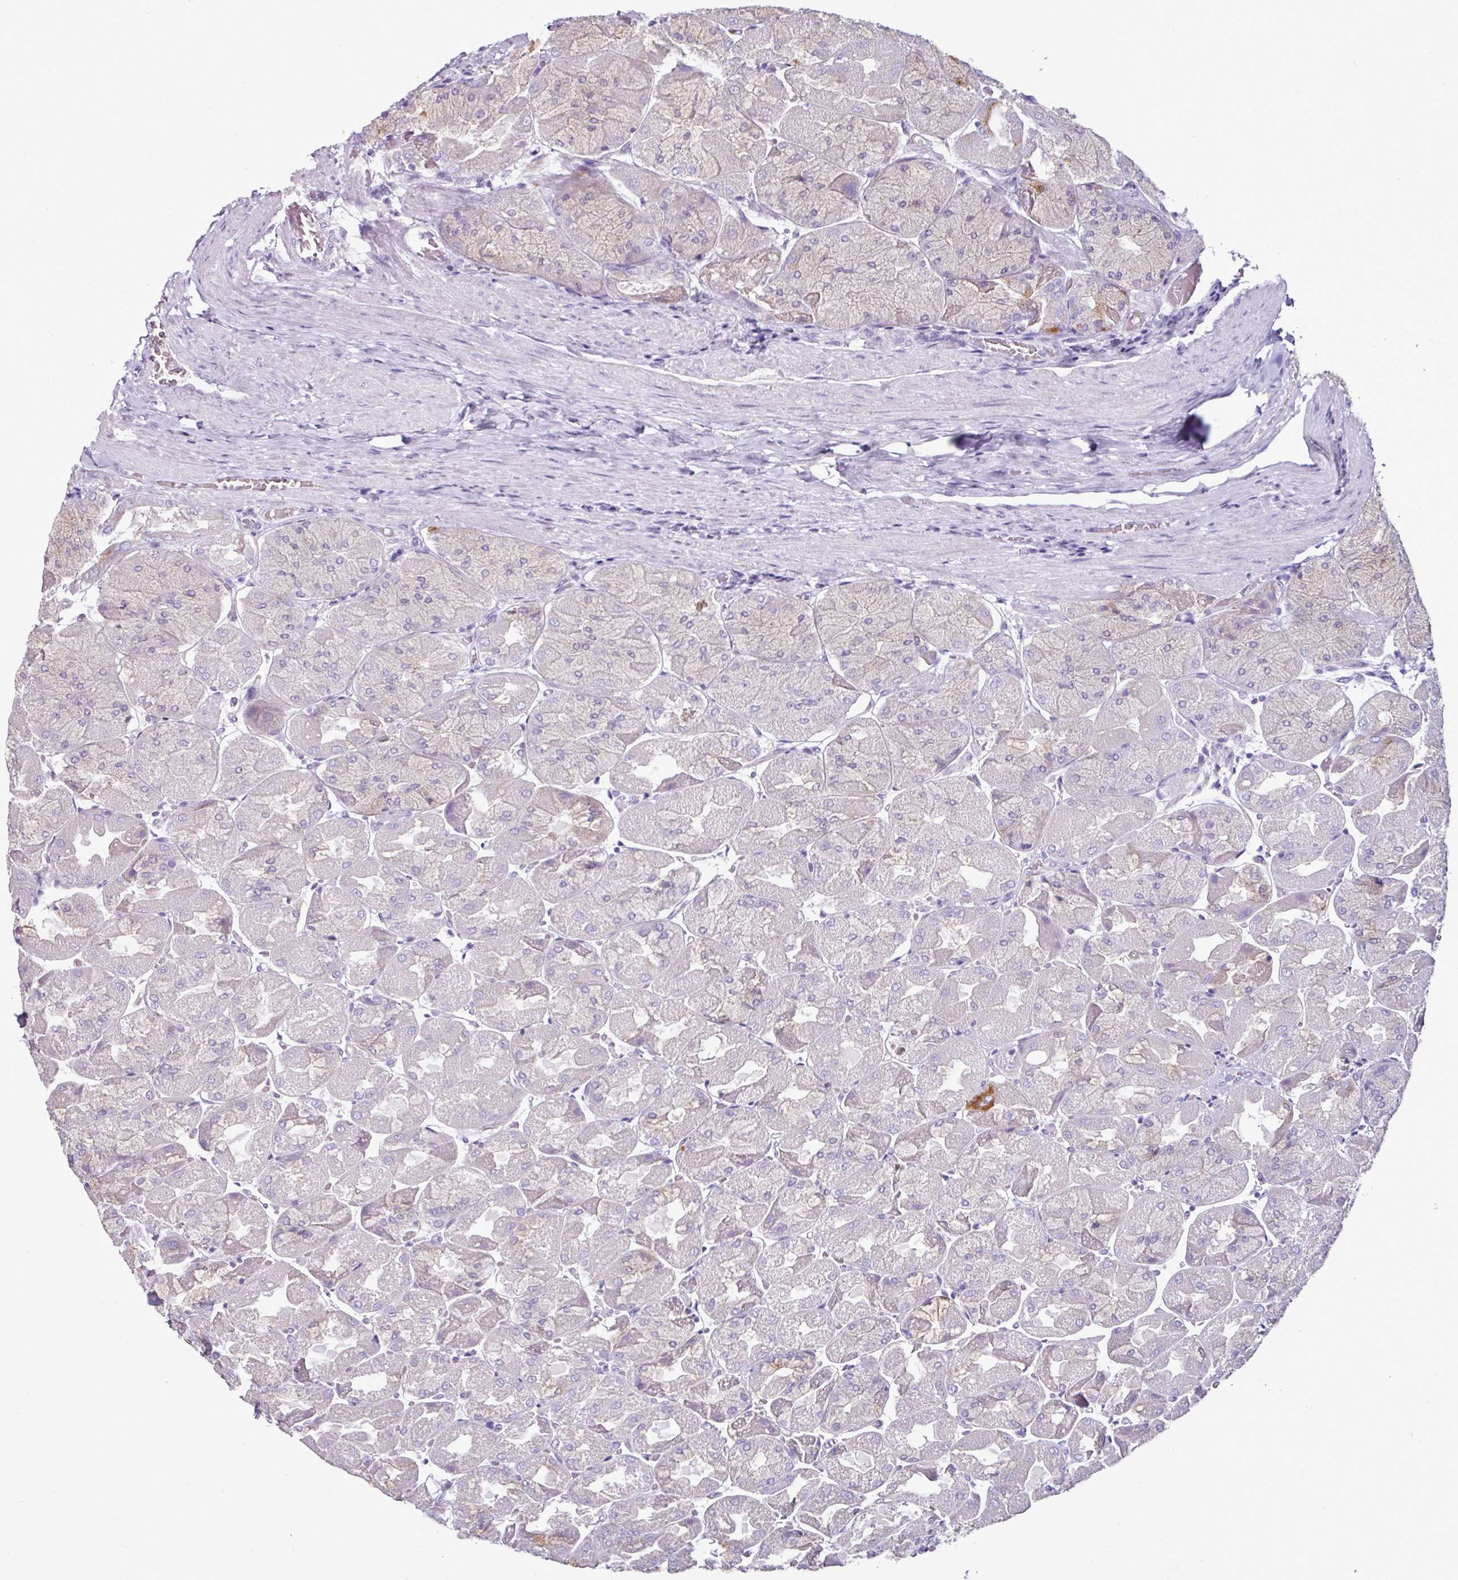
{"staining": {"intensity": "weak", "quantity": "<25%", "location": "cytoplasmic/membranous"}, "tissue": "stomach", "cell_type": "Glandular cells", "image_type": "normal", "snomed": [{"axis": "morphology", "description": "Normal tissue, NOS"}, {"axis": "topography", "description": "Stomach"}], "caption": "A high-resolution photomicrograph shows immunohistochemistry (IHC) staining of benign stomach, which demonstrates no significant staining in glandular cells. (Immunohistochemistry, brightfield microscopy, high magnification).", "gene": "GLP2R", "patient": {"sex": "female", "age": 61}}